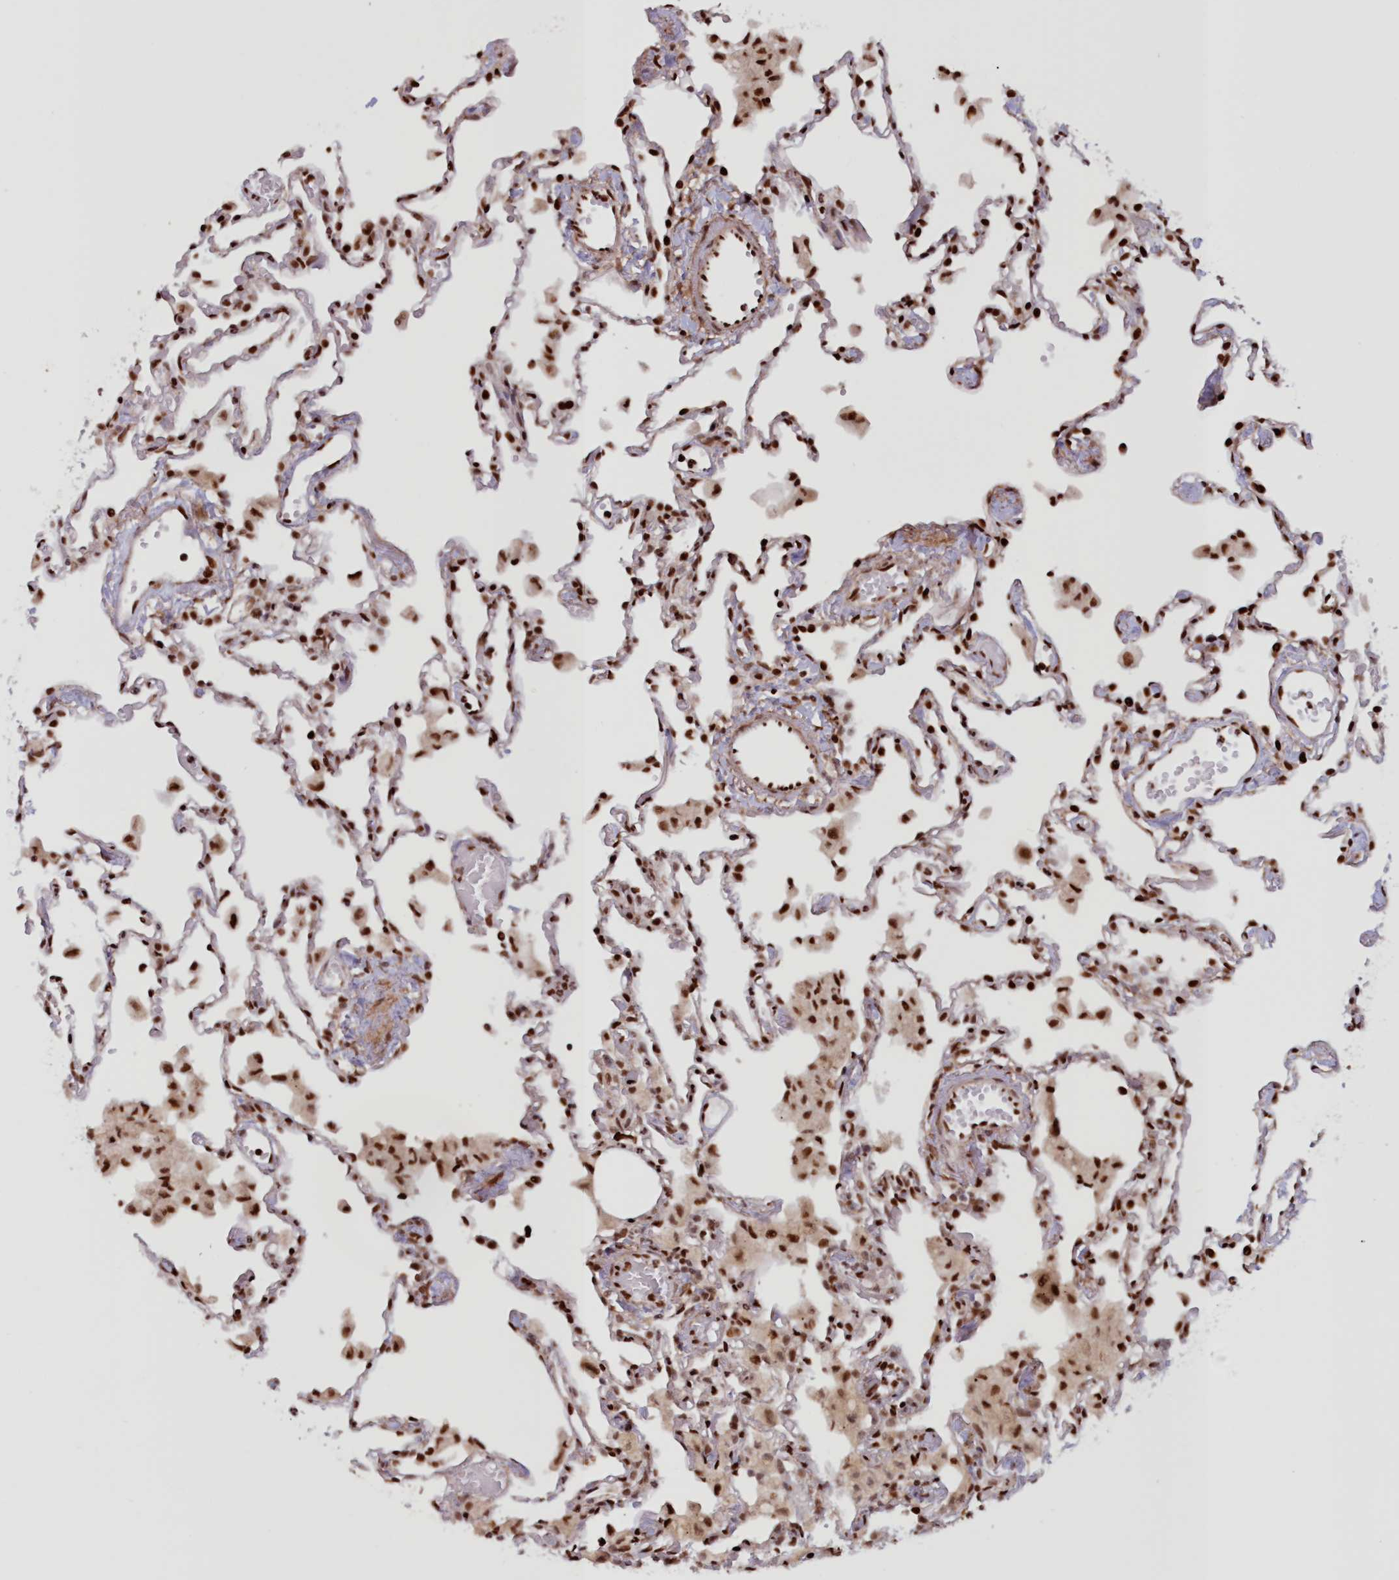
{"staining": {"intensity": "strong", "quantity": ">75%", "location": "nuclear"}, "tissue": "lung", "cell_type": "Alveolar cells", "image_type": "normal", "snomed": [{"axis": "morphology", "description": "Normal tissue, NOS"}, {"axis": "topography", "description": "Bronchus"}, {"axis": "topography", "description": "Lung"}], "caption": "Alveolar cells display high levels of strong nuclear staining in about >75% of cells in normal lung. (Stains: DAB in brown, nuclei in blue, Microscopy: brightfield microscopy at high magnification).", "gene": "POLR2B", "patient": {"sex": "female", "age": 49}}